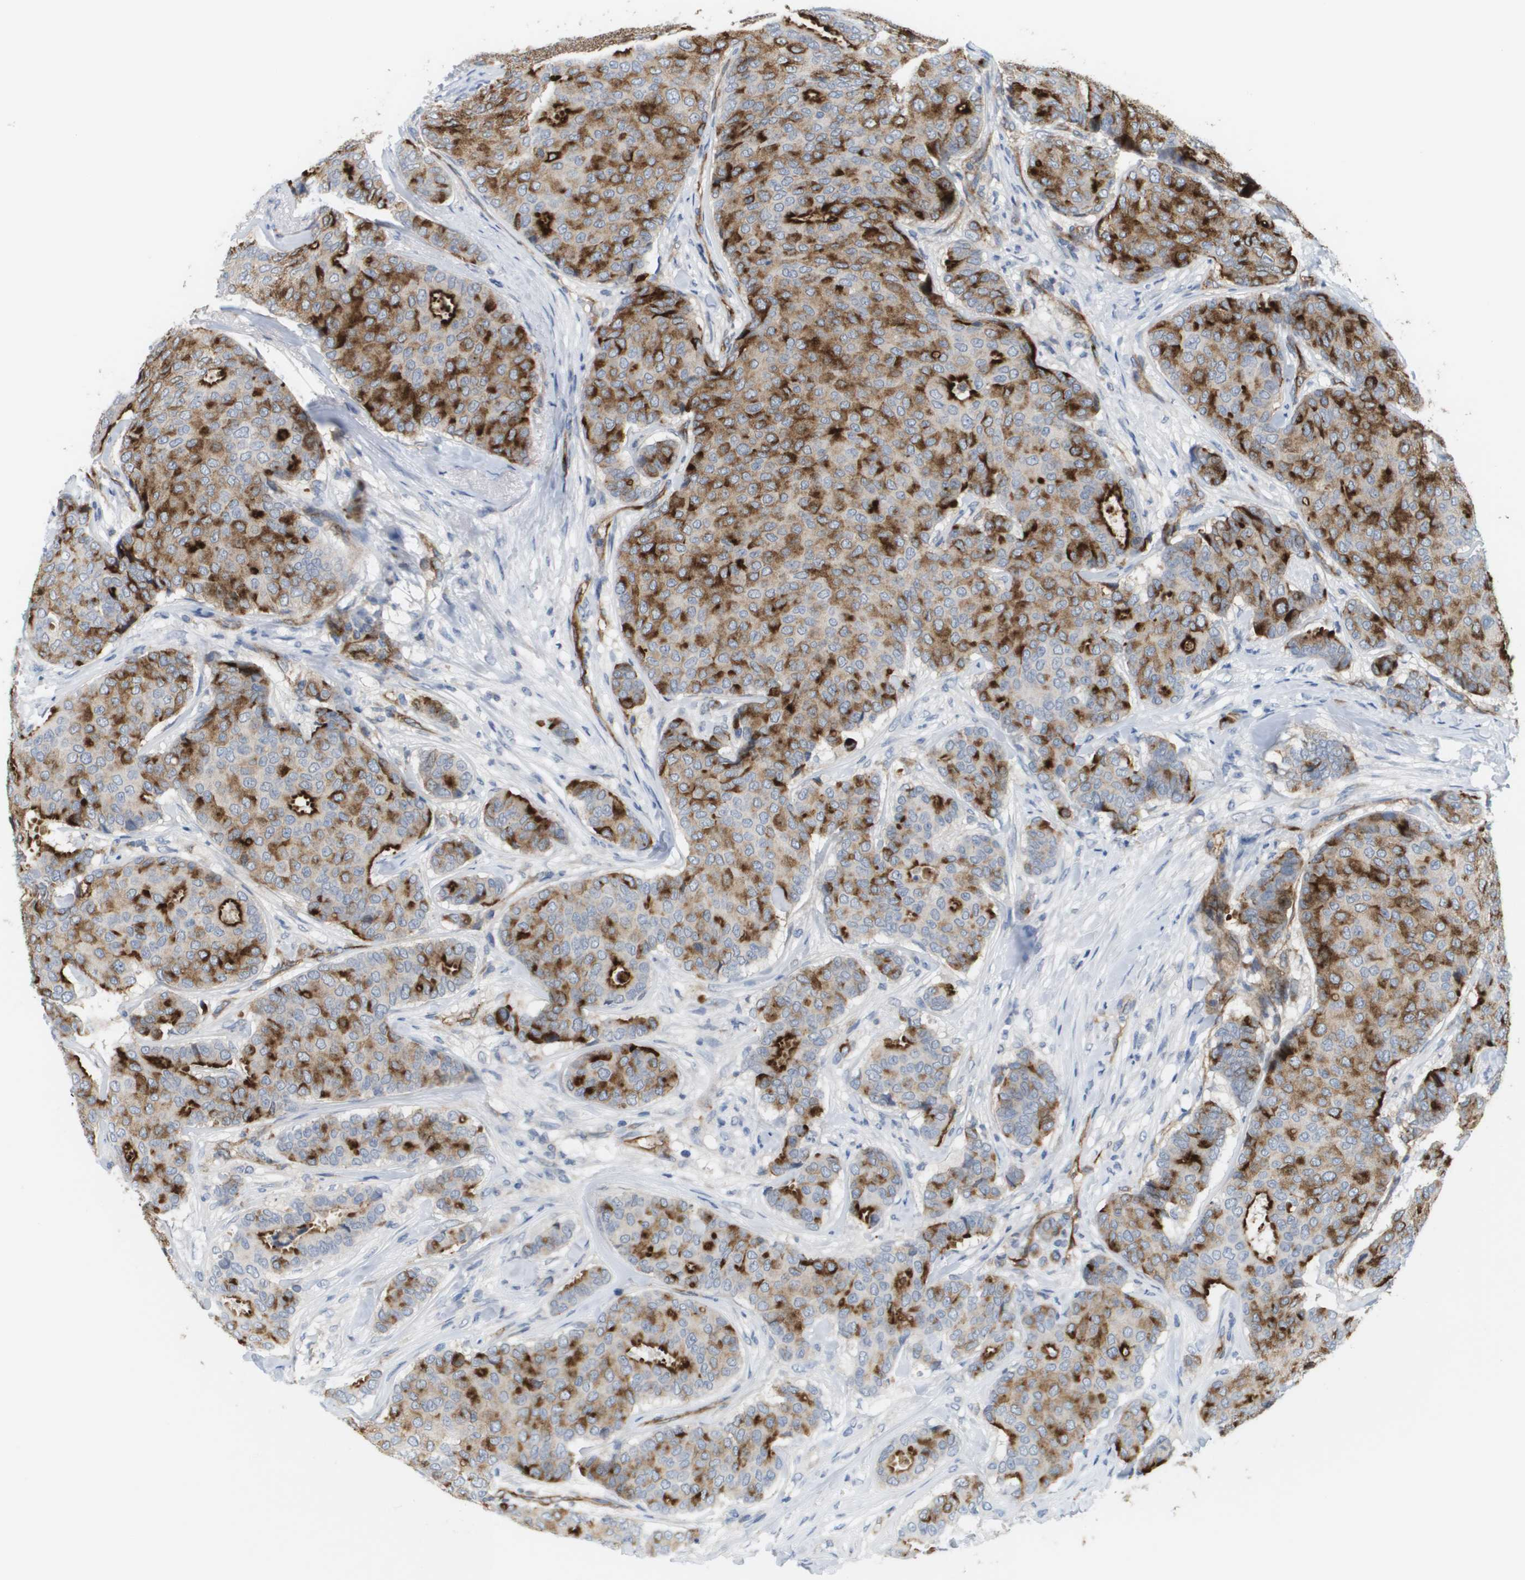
{"staining": {"intensity": "strong", "quantity": ">75%", "location": "cytoplasmic/membranous"}, "tissue": "breast cancer", "cell_type": "Tumor cells", "image_type": "cancer", "snomed": [{"axis": "morphology", "description": "Duct carcinoma"}, {"axis": "topography", "description": "Breast"}], "caption": "Protein expression analysis of human infiltrating ductal carcinoma (breast) reveals strong cytoplasmic/membranous expression in about >75% of tumor cells. Ihc stains the protein of interest in brown and the nuclei are stained blue.", "gene": "ANGPT2", "patient": {"sex": "female", "age": 75}}